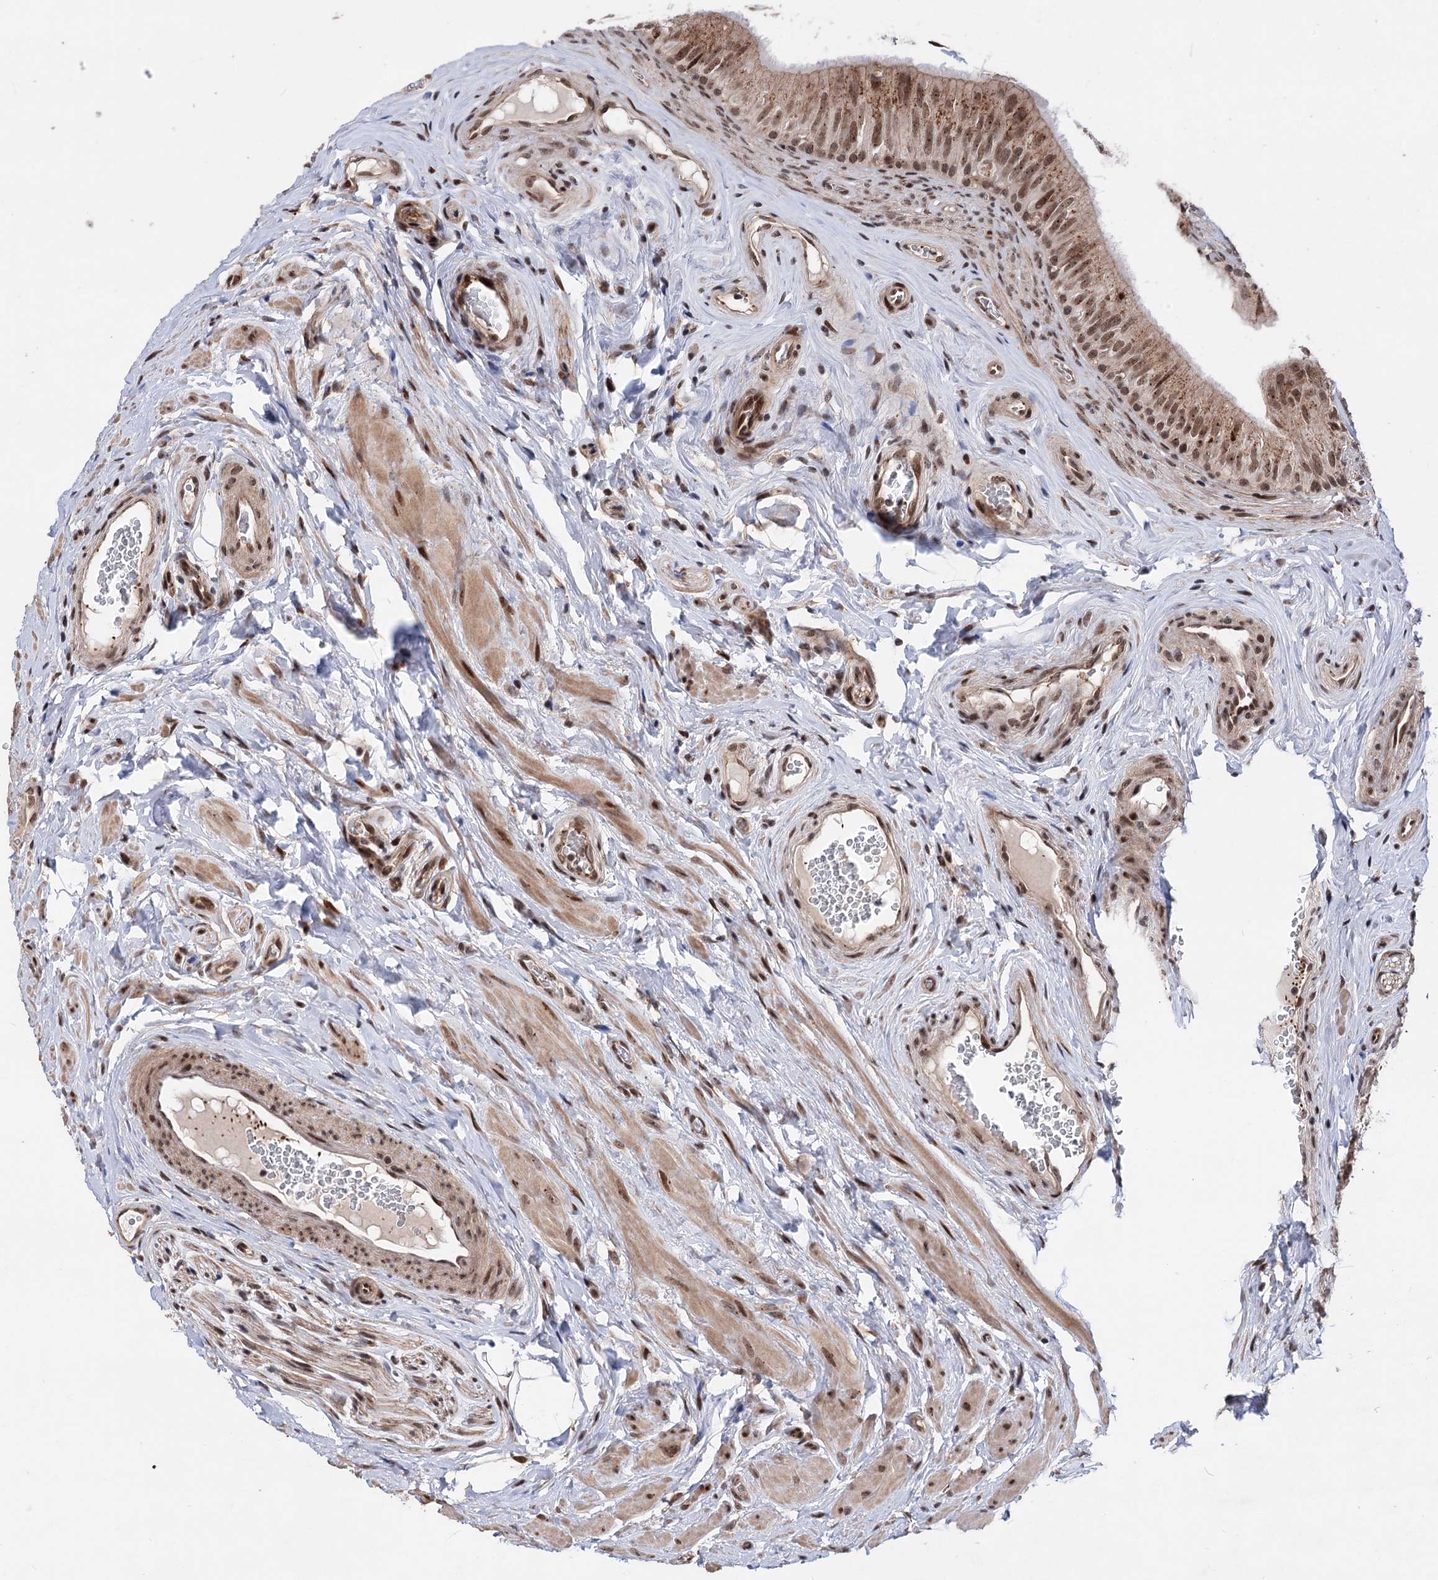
{"staining": {"intensity": "moderate", "quantity": ">75%", "location": "cytoplasmic/membranous,nuclear"}, "tissue": "epididymis", "cell_type": "Glandular cells", "image_type": "normal", "snomed": [{"axis": "morphology", "description": "Normal tissue, NOS"}, {"axis": "topography", "description": "Epididymis"}], "caption": "Brown immunohistochemical staining in benign human epididymis exhibits moderate cytoplasmic/membranous,nuclear staining in approximately >75% of glandular cells. (Stains: DAB in brown, nuclei in blue, Microscopy: brightfield microscopy at high magnification).", "gene": "MAML1", "patient": {"sex": "male", "age": 46}}